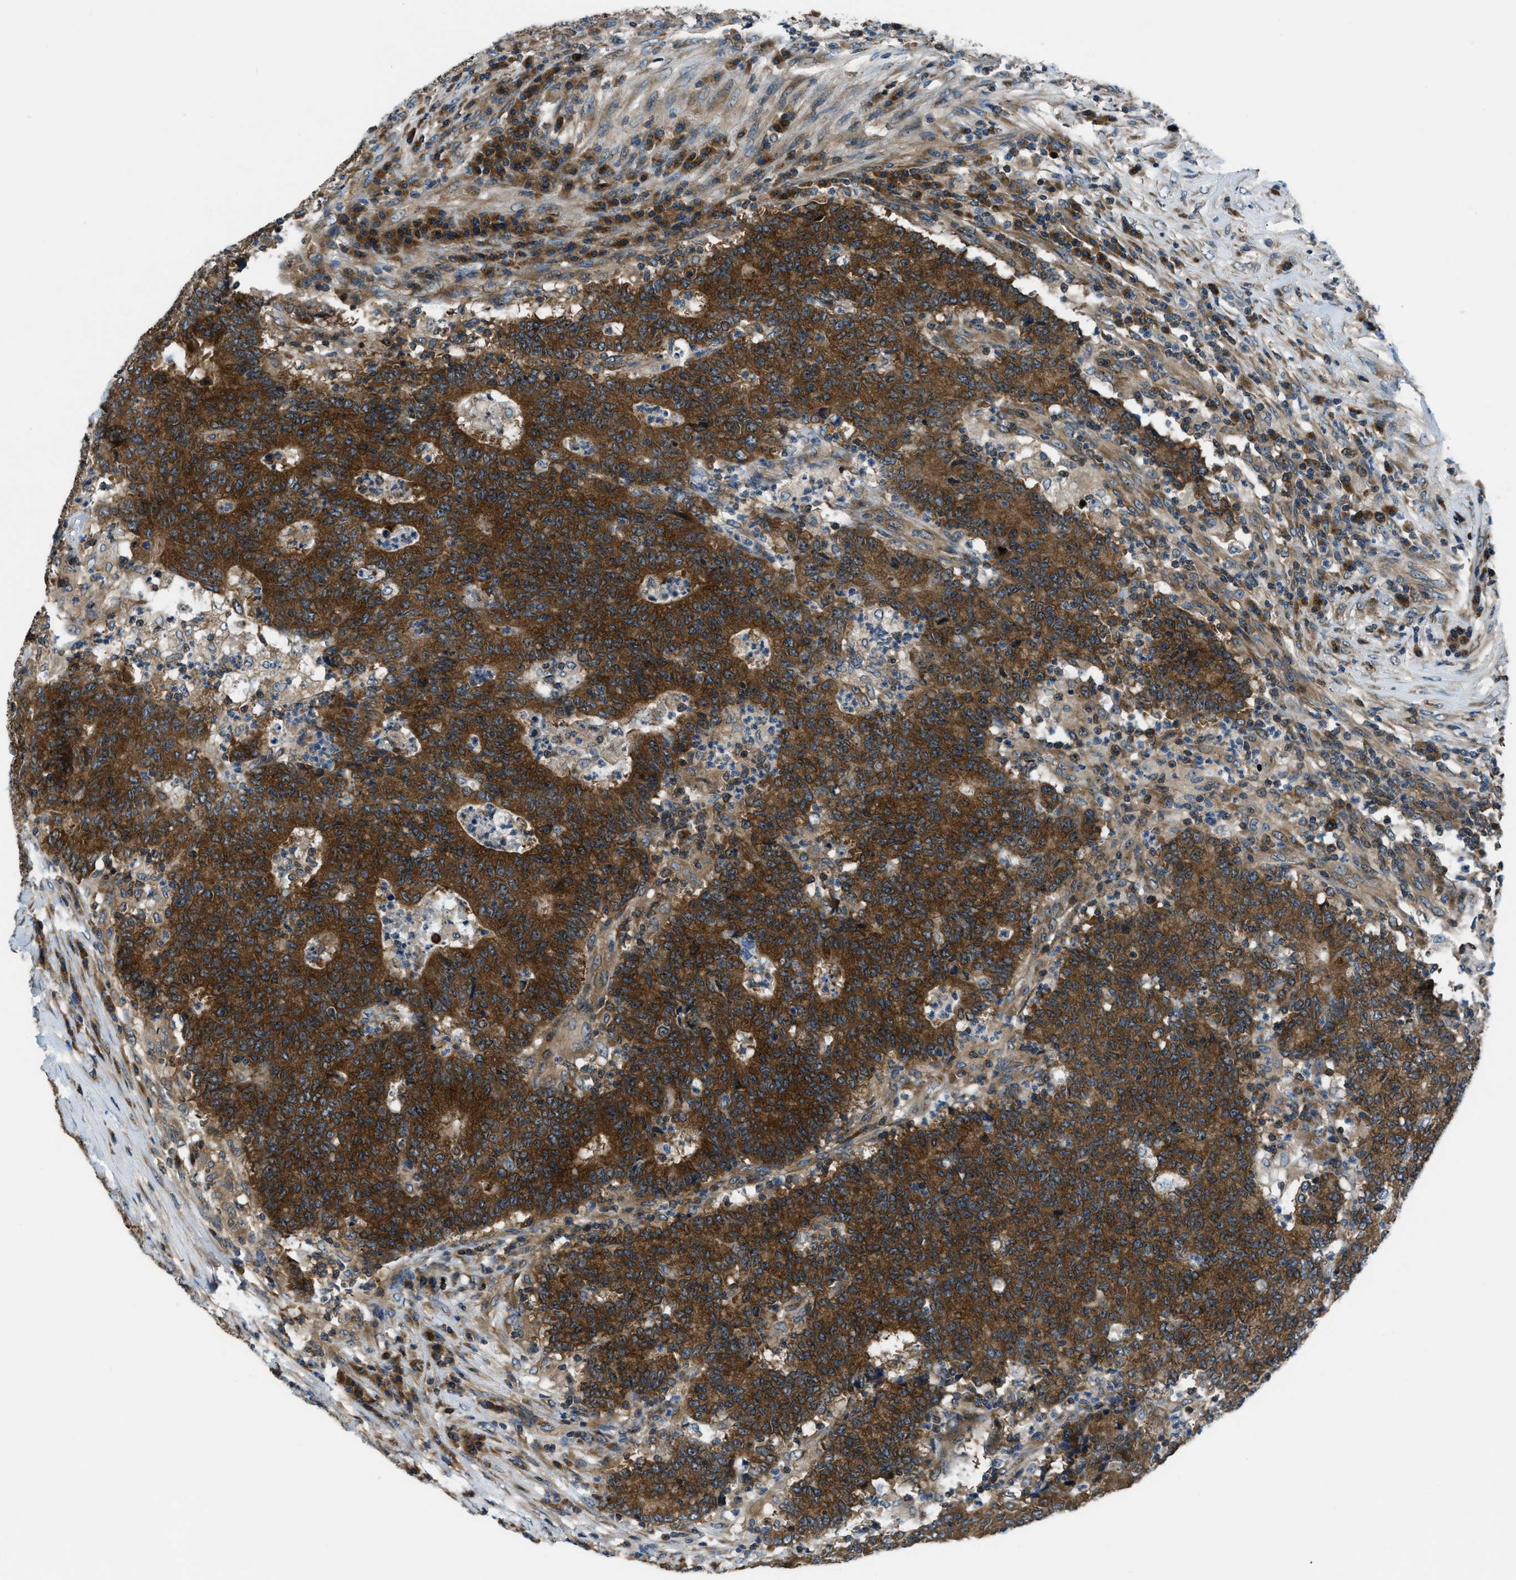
{"staining": {"intensity": "strong", "quantity": ">75%", "location": "cytoplasmic/membranous"}, "tissue": "colorectal cancer", "cell_type": "Tumor cells", "image_type": "cancer", "snomed": [{"axis": "morphology", "description": "Normal tissue, NOS"}, {"axis": "morphology", "description": "Adenocarcinoma, NOS"}, {"axis": "topography", "description": "Colon"}], "caption": "This photomicrograph demonstrates immunohistochemistry (IHC) staining of adenocarcinoma (colorectal), with high strong cytoplasmic/membranous expression in about >75% of tumor cells.", "gene": "ARFGAP2", "patient": {"sex": "female", "age": 75}}